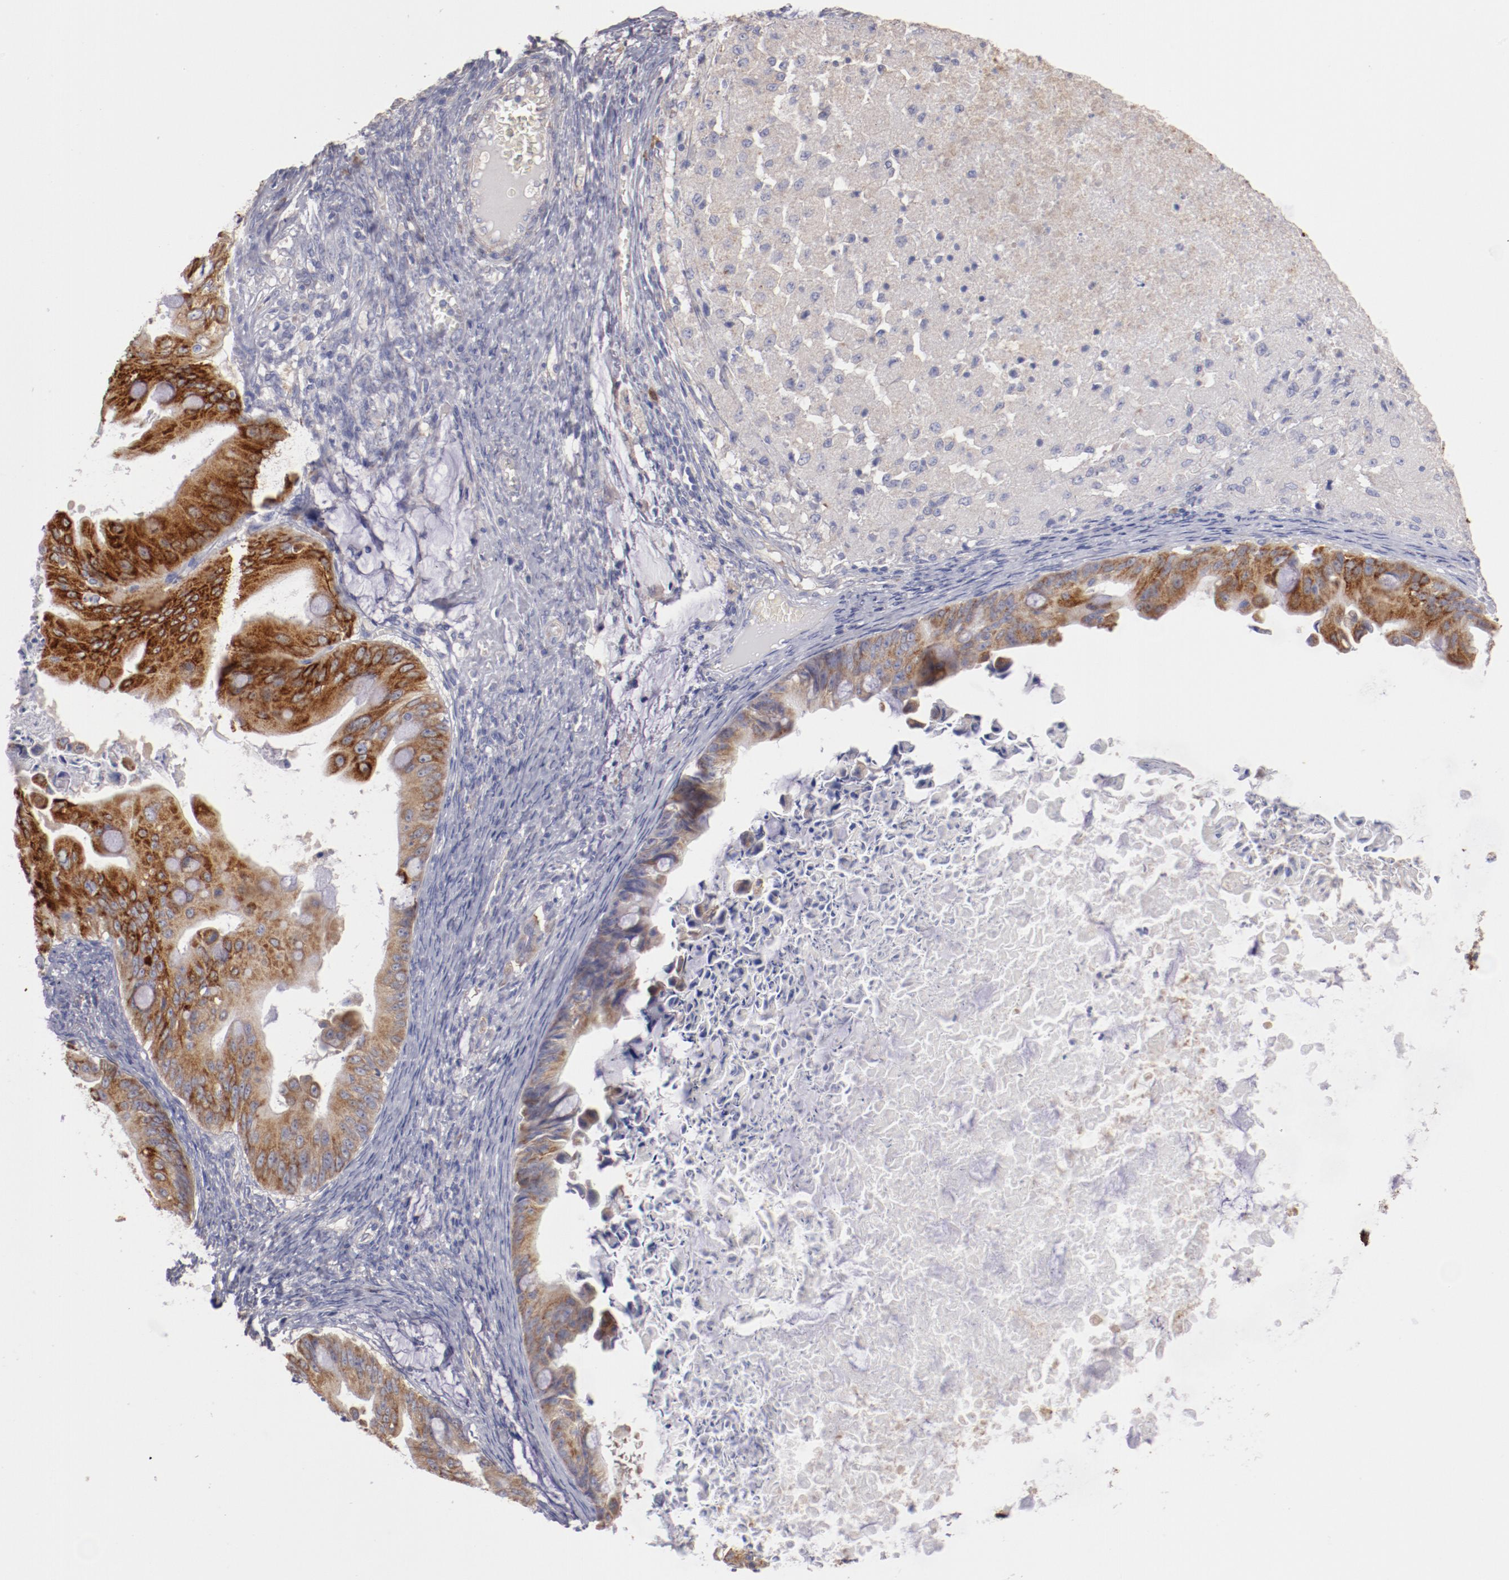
{"staining": {"intensity": "moderate", "quantity": ">75%", "location": "cytoplasmic/membranous"}, "tissue": "ovarian cancer", "cell_type": "Tumor cells", "image_type": "cancer", "snomed": [{"axis": "morphology", "description": "Cystadenocarcinoma, mucinous, NOS"}, {"axis": "topography", "description": "Ovary"}], "caption": "Ovarian cancer (mucinous cystadenocarcinoma) was stained to show a protein in brown. There is medium levels of moderate cytoplasmic/membranous positivity in about >75% of tumor cells. The protein of interest is shown in brown color, while the nuclei are stained blue.", "gene": "ENTPD5", "patient": {"sex": "female", "age": 37}}